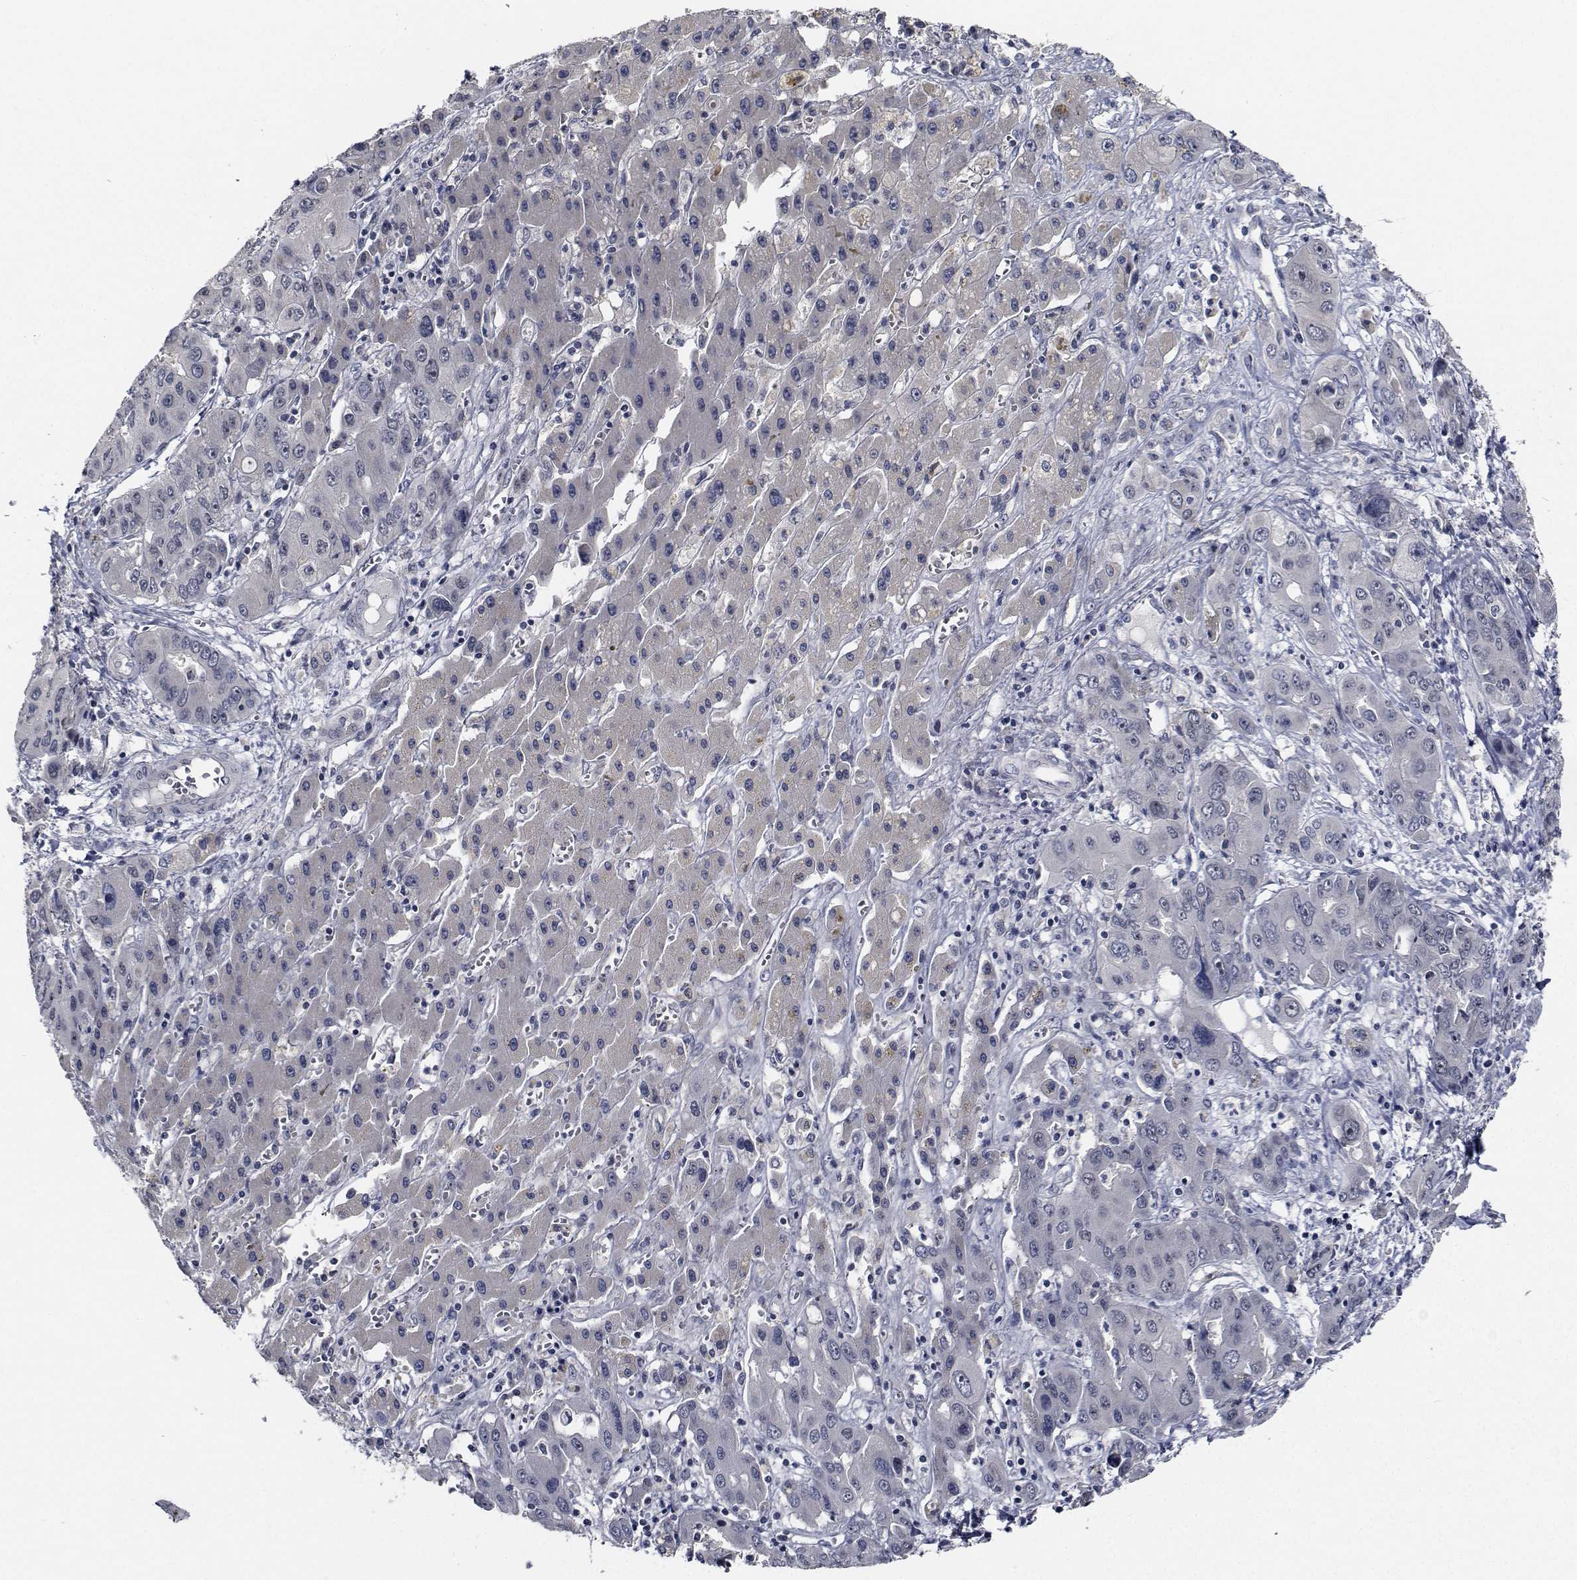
{"staining": {"intensity": "negative", "quantity": "none", "location": "none"}, "tissue": "liver cancer", "cell_type": "Tumor cells", "image_type": "cancer", "snomed": [{"axis": "morphology", "description": "Cholangiocarcinoma"}, {"axis": "topography", "description": "Liver"}], "caption": "This is a micrograph of immunohistochemistry (IHC) staining of liver cancer, which shows no expression in tumor cells. Nuclei are stained in blue.", "gene": "NVL", "patient": {"sex": "male", "age": 67}}